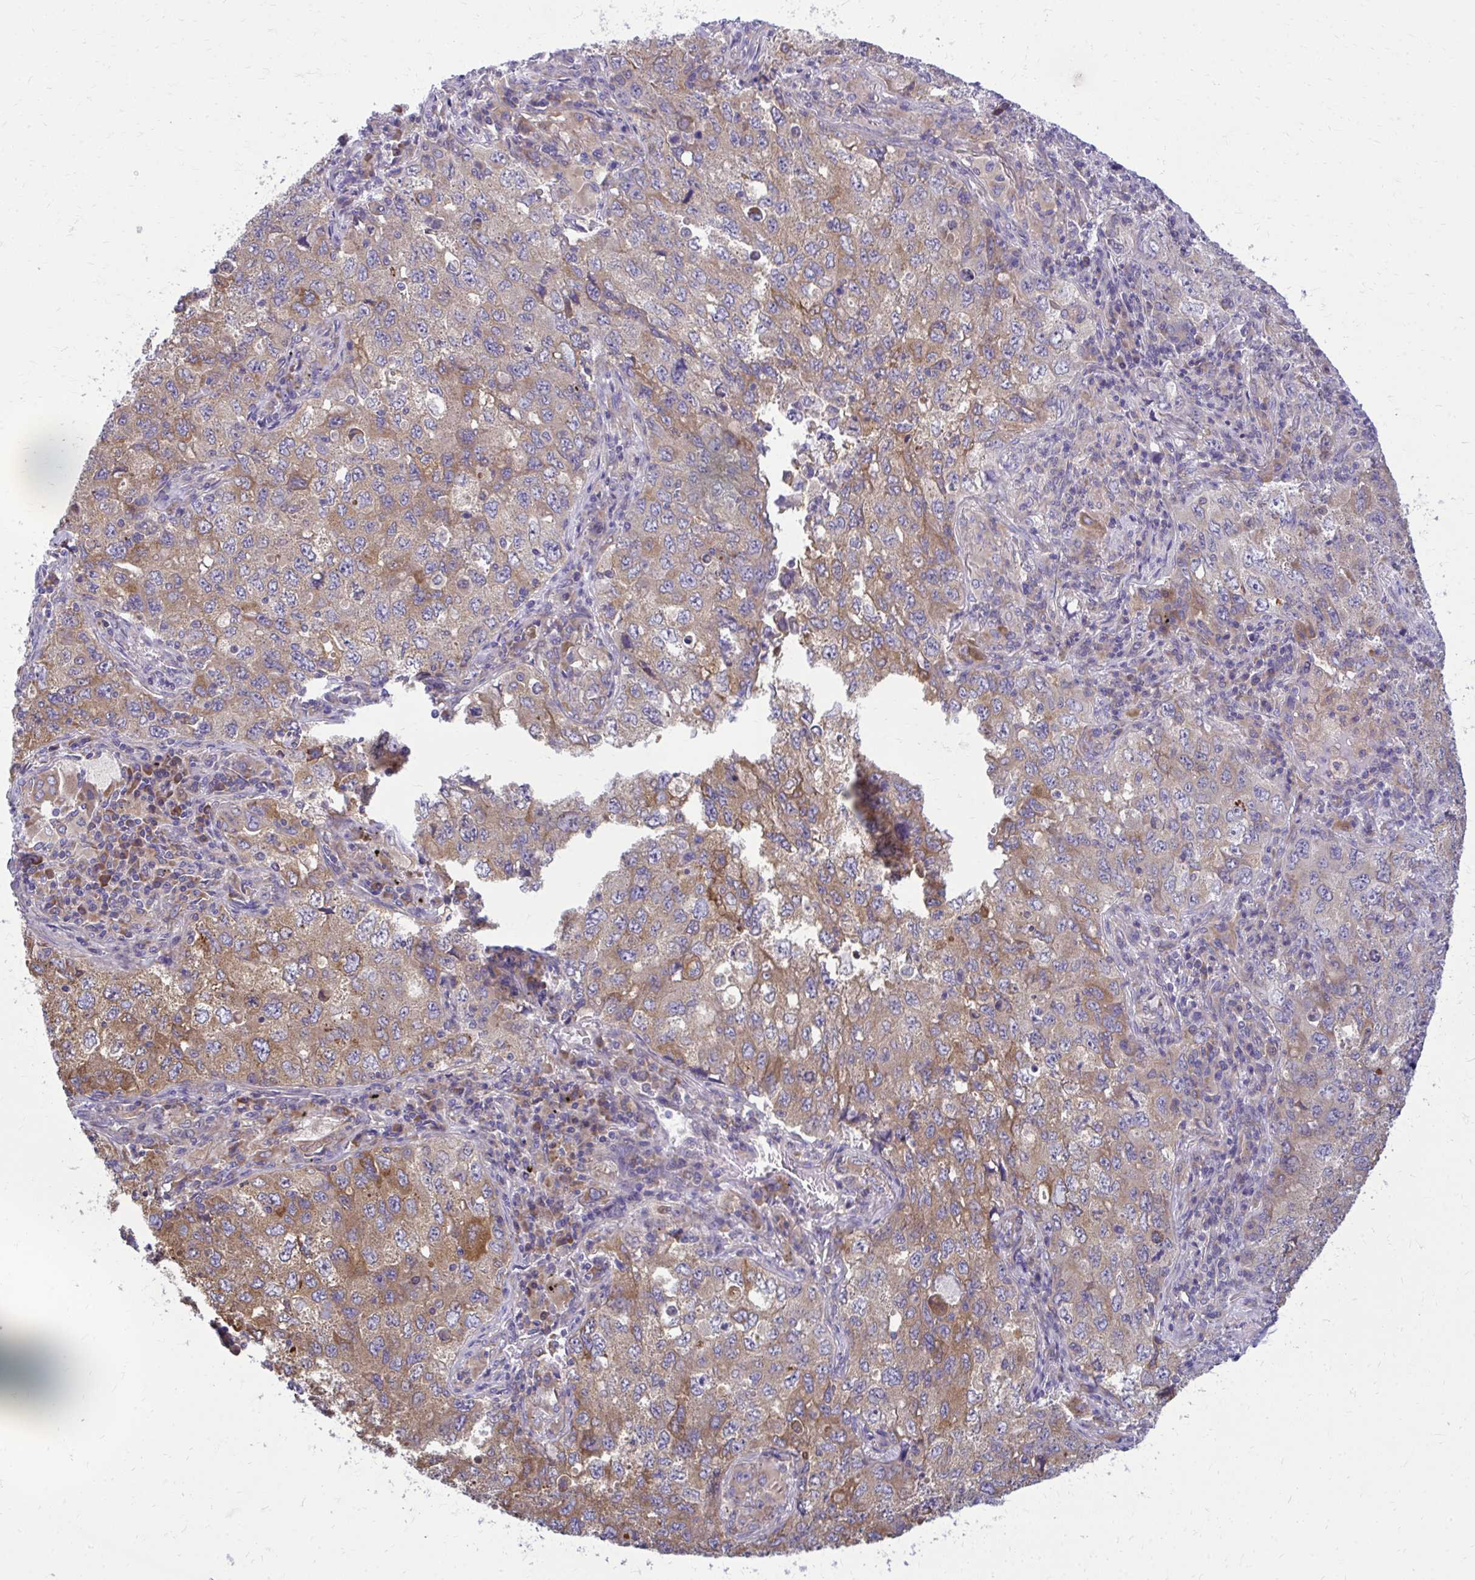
{"staining": {"intensity": "moderate", "quantity": "25%-75%", "location": "cytoplasmic/membranous"}, "tissue": "lung cancer", "cell_type": "Tumor cells", "image_type": "cancer", "snomed": [{"axis": "morphology", "description": "Adenocarcinoma, NOS"}, {"axis": "topography", "description": "Lung"}], "caption": "Moderate cytoplasmic/membranous expression for a protein is present in approximately 25%-75% of tumor cells of lung adenocarcinoma using immunohistochemistry.", "gene": "CEMP1", "patient": {"sex": "female", "age": 57}}